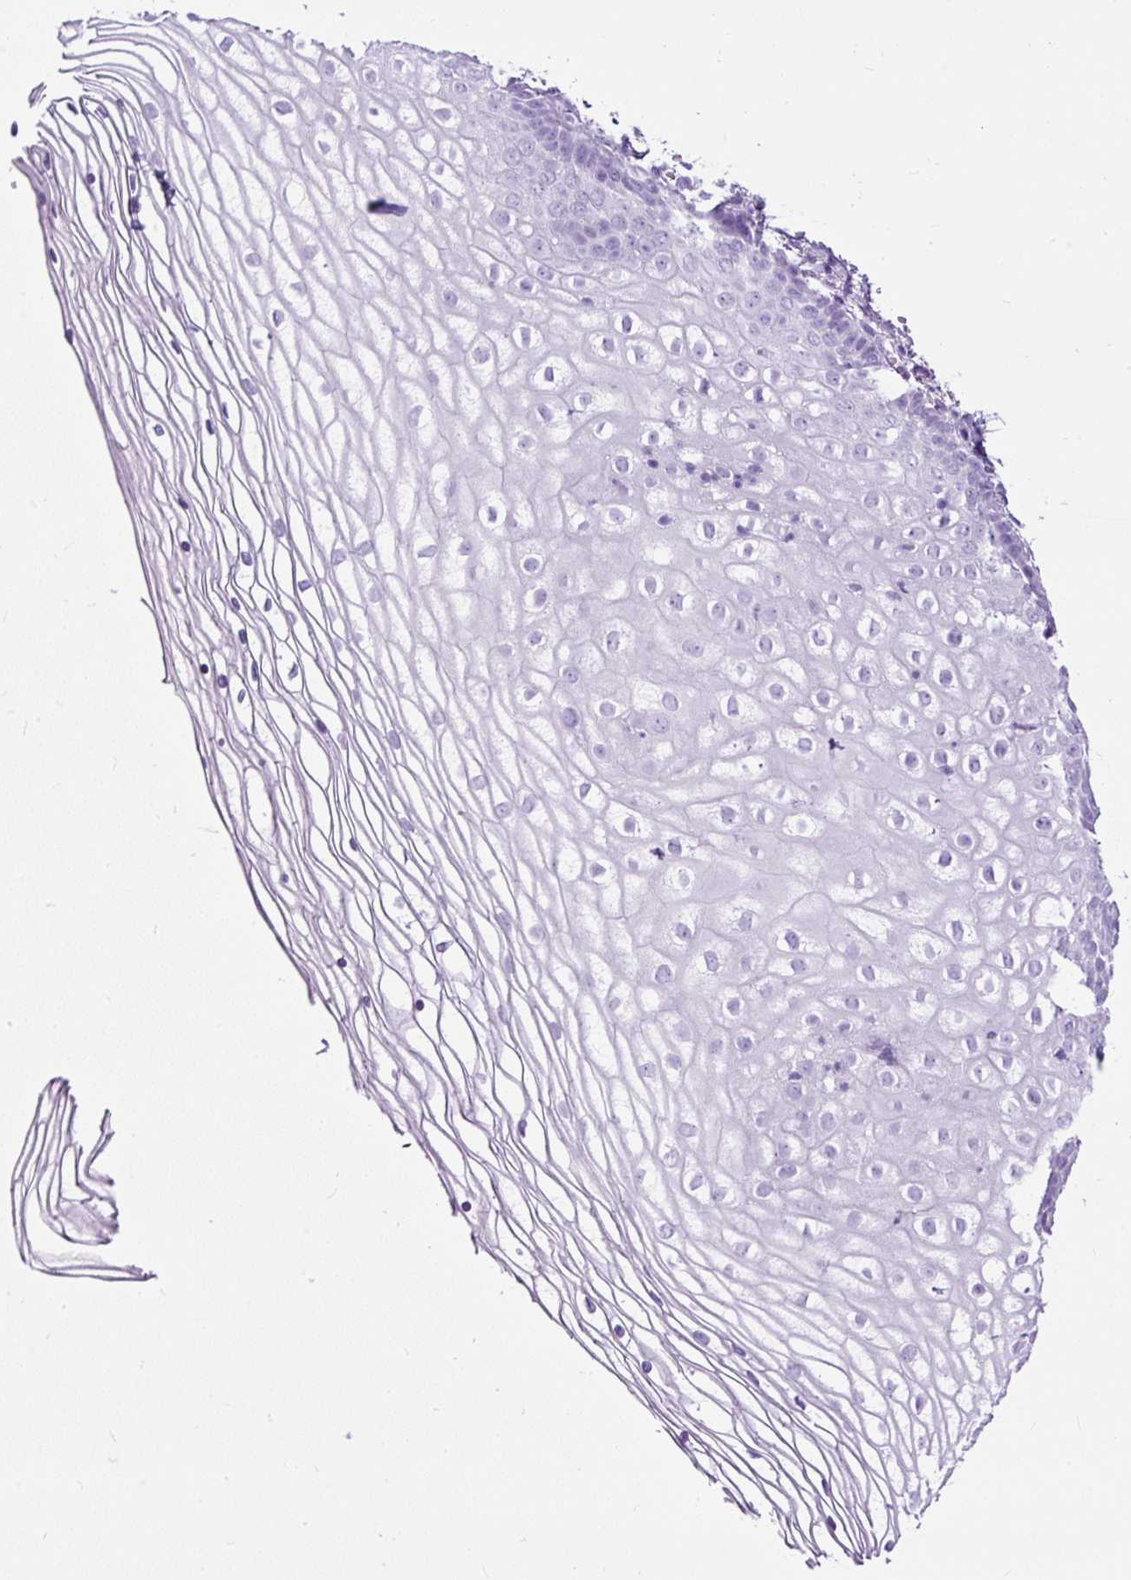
{"staining": {"intensity": "negative", "quantity": "none", "location": "none"}, "tissue": "vagina", "cell_type": "Squamous epithelial cells", "image_type": "normal", "snomed": [{"axis": "morphology", "description": "Normal tissue, NOS"}, {"axis": "topography", "description": "Vagina"}], "caption": "There is no significant staining in squamous epithelial cells of vagina. (Immunohistochemistry, brightfield microscopy, high magnification).", "gene": "NTS", "patient": {"sex": "female", "age": 56}}